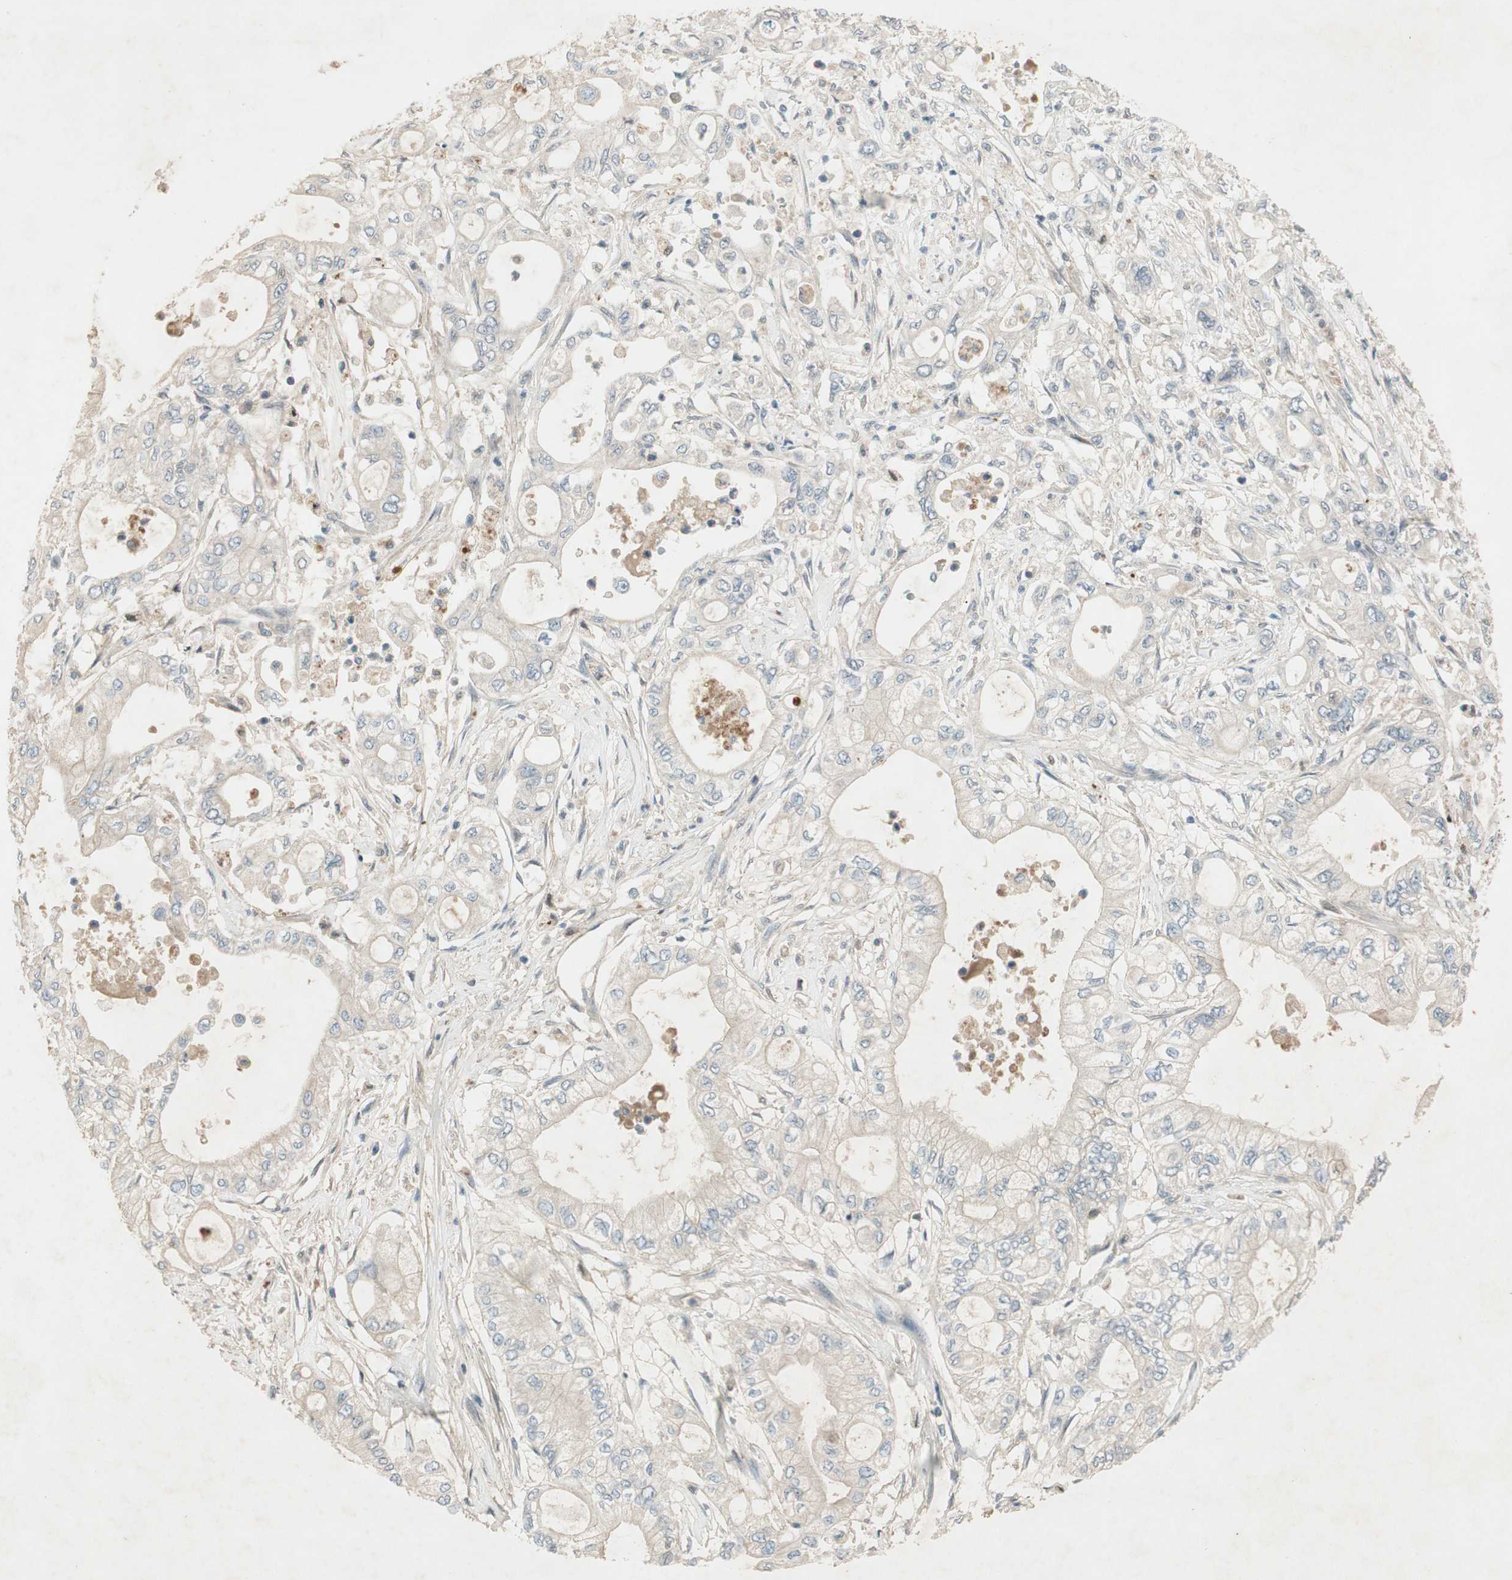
{"staining": {"intensity": "negative", "quantity": "none", "location": "none"}, "tissue": "pancreatic cancer", "cell_type": "Tumor cells", "image_type": "cancer", "snomed": [{"axis": "morphology", "description": "Adenocarcinoma, NOS"}, {"axis": "topography", "description": "Pancreas"}], "caption": "The image reveals no significant staining in tumor cells of adenocarcinoma (pancreatic).", "gene": "RNGTT", "patient": {"sex": "male", "age": 79}}